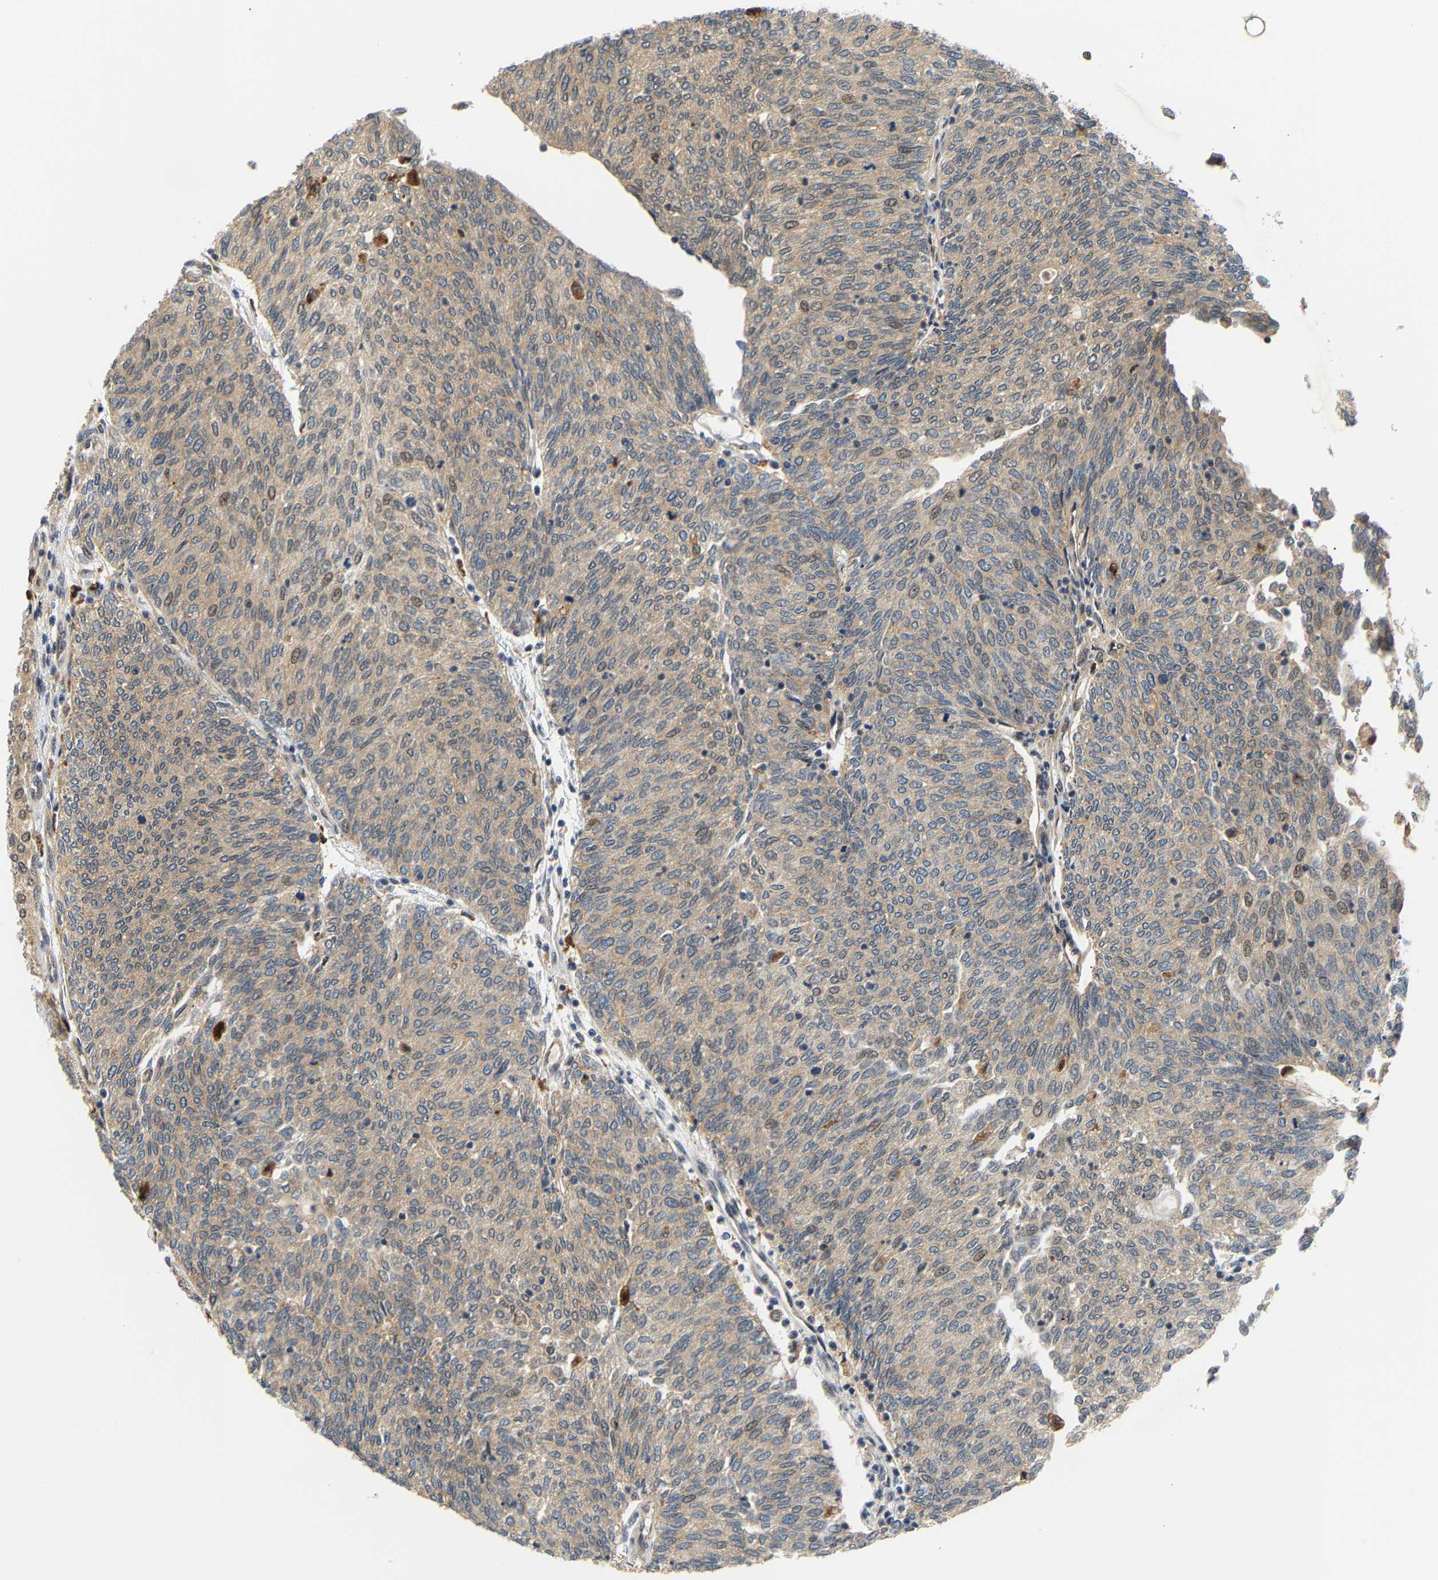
{"staining": {"intensity": "moderate", "quantity": "25%-75%", "location": "cytoplasmic/membranous"}, "tissue": "urothelial cancer", "cell_type": "Tumor cells", "image_type": "cancer", "snomed": [{"axis": "morphology", "description": "Urothelial carcinoma, Low grade"}, {"axis": "topography", "description": "Urinary bladder"}], "caption": "Protein expression analysis of human urothelial carcinoma (low-grade) reveals moderate cytoplasmic/membranous positivity in approximately 25%-75% of tumor cells. (brown staining indicates protein expression, while blue staining denotes nuclei).", "gene": "LARP6", "patient": {"sex": "female", "age": 79}}